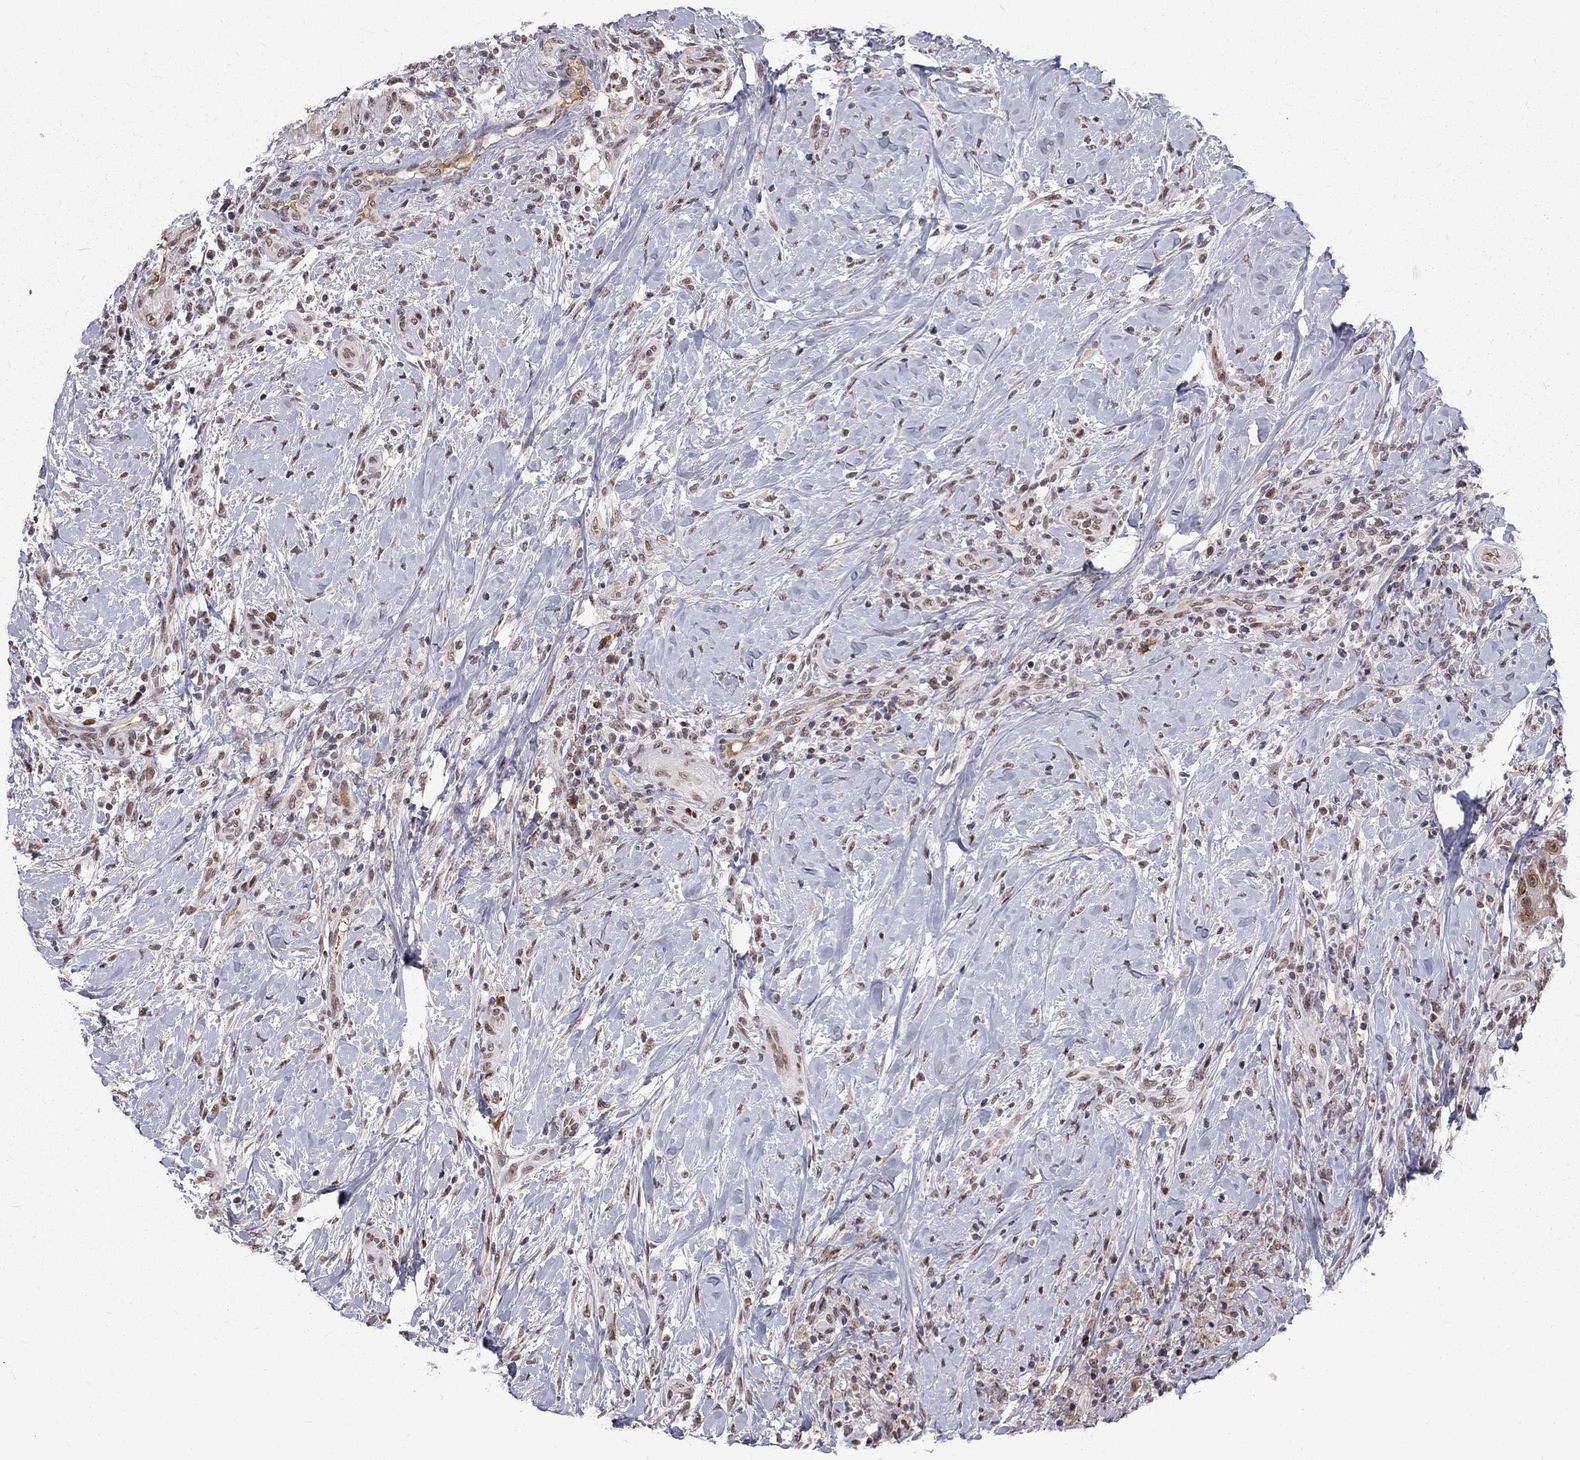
{"staining": {"intensity": "moderate", "quantity": "25%-75%", "location": "nuclear"}, "tissue": "head and neck cancer", "cell_type": "Tumor cells", "image_type": "cancer", "snomed": [{"axis": "morphology", "description": "Squamous cell carcinoma, NOS"}, {"axis": "topography", "description": "Head-Neck"}], "caption": "A brown stain labels moderate nuclear positivity of a protein in head and neck cancer (squamous cell carcinoma) tumor cells. The staining was performed using DAB (3,3'-diaminobenzidine) to visualize the protein expression in brown, while the nuclei were stained in blue with hematoxylin (Magnification: 20x).", "gene": "TCEAL1", "patient": {"sex": "male", "age": 69}}